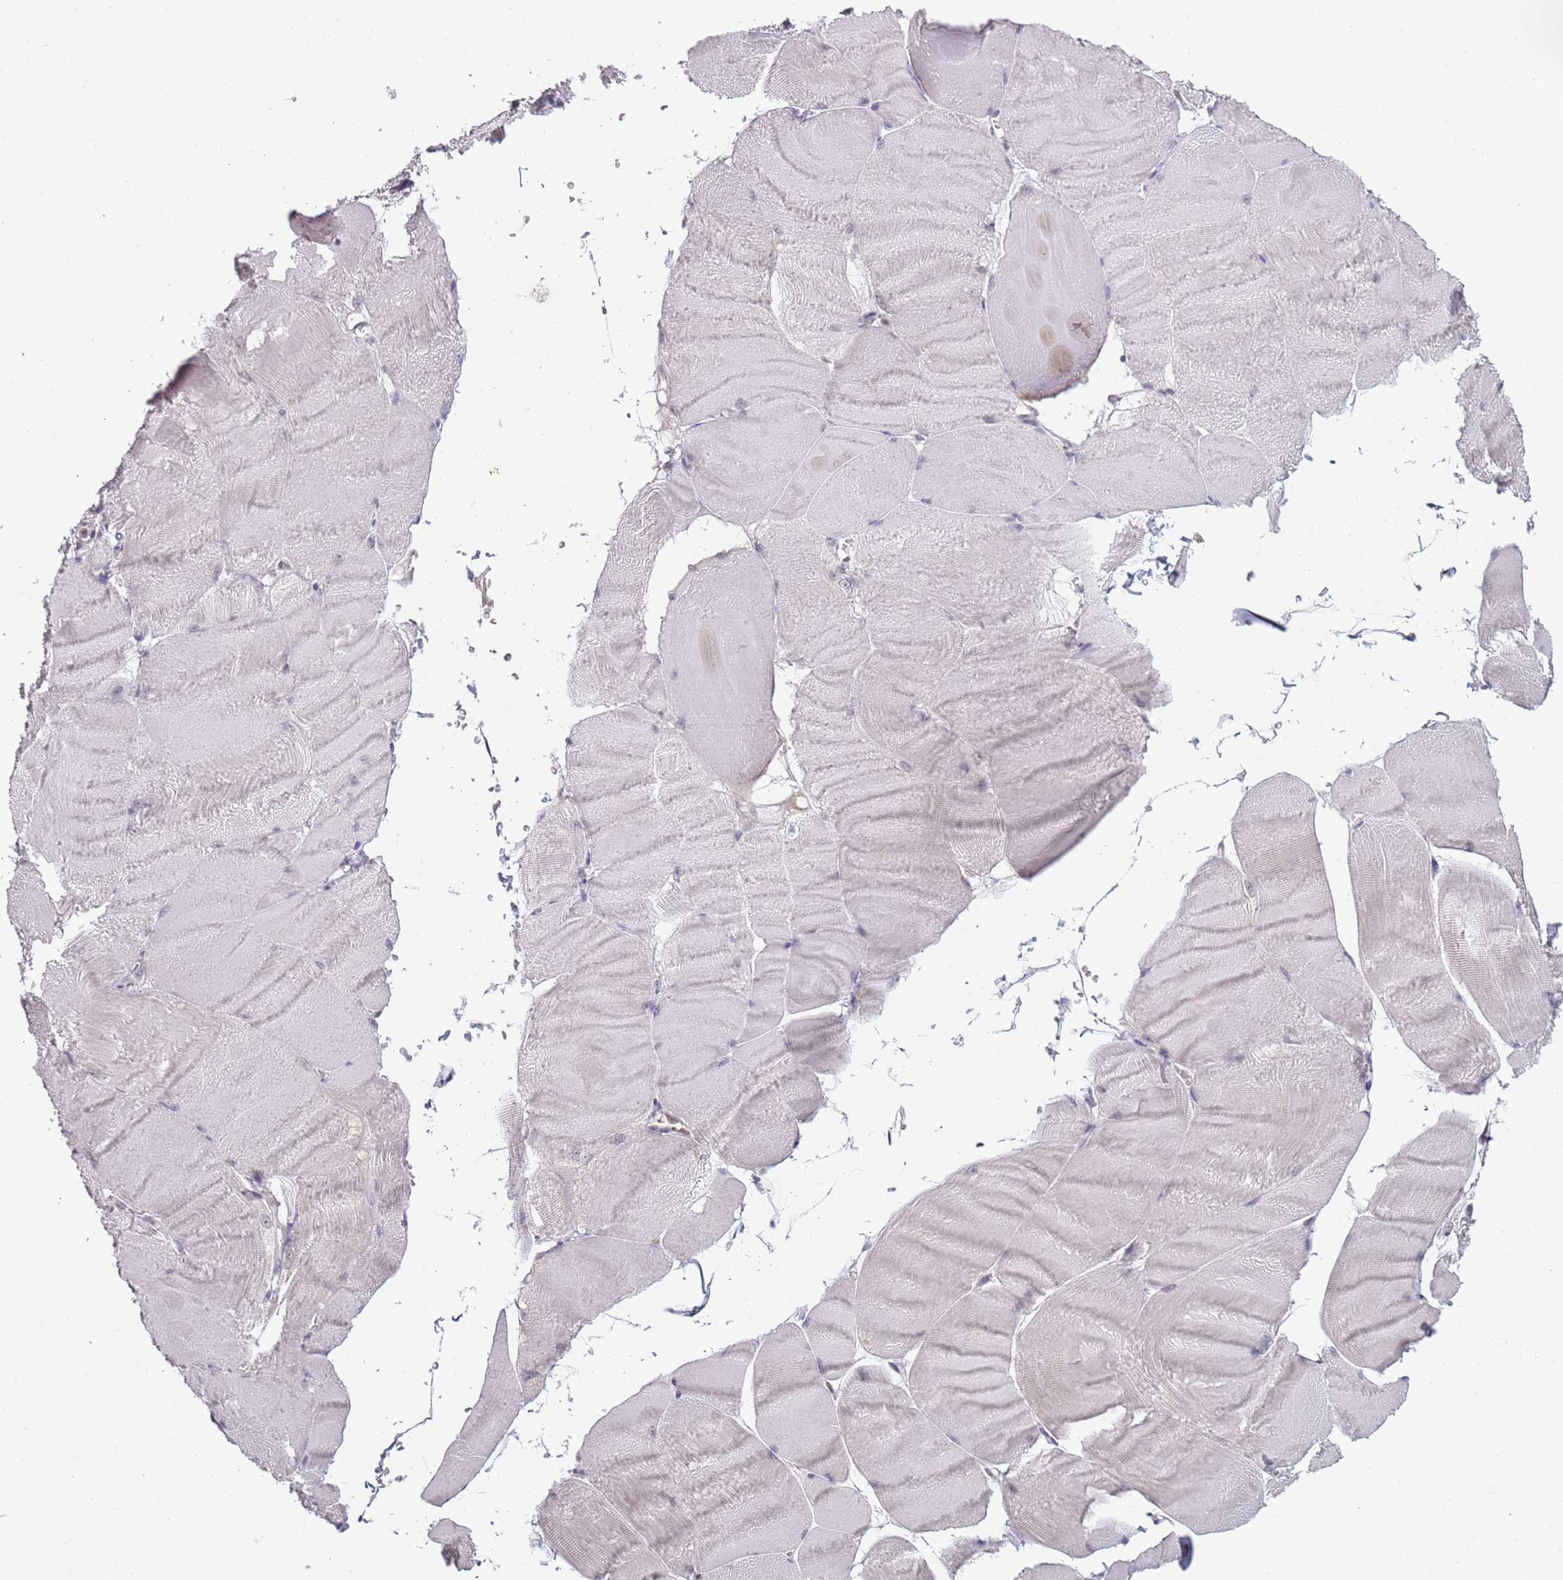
{"staining": {"intensity": "negative", "quantity": "none", "location": "none"}, "tissue": "skeletal muscle", "cell_type": "Myocytes", "image_type": "normal", "snomed": [{"axis": "morphology", "description": "Normal tissue, NOS"}, {"axis": "morphology", "description": "Basal cell carcinoma"}, {"axis": "topography", "description": "Skeletal muscle"}], "caption": "Protein analysis of benign skeletal muscle reveals no significant positivity in myocytes. Brightfield microscopy of IHC stained with DAB (3,3'-diaminobenzidine) (brown) and hematoxylin (blue), captured at high magnification.", "gene": "SMARCAL1", "patient": {"sex": "female", "age": 64}}